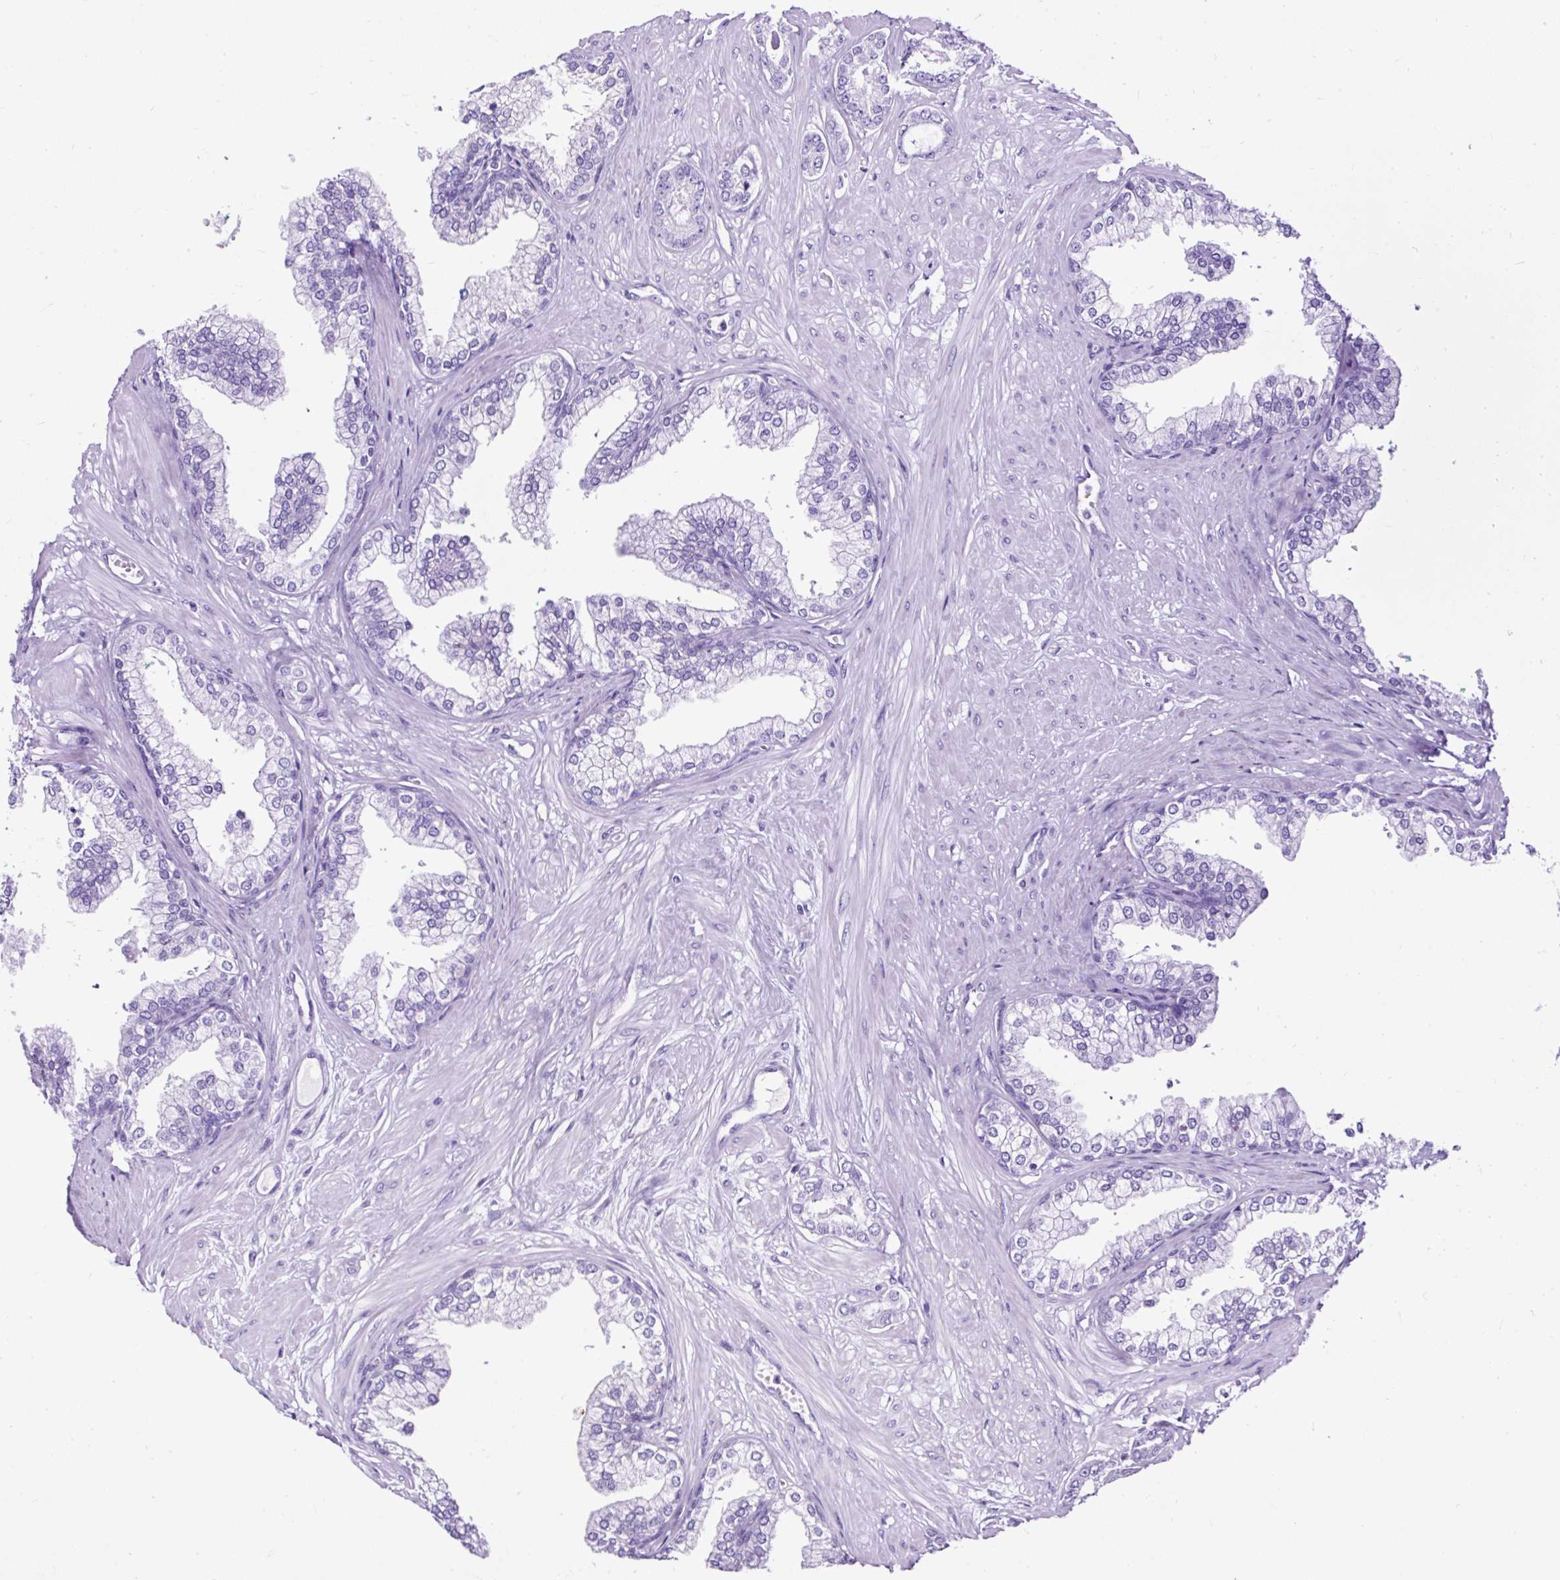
{"staining": {"intensity": "negative", "quantity": "none", "location": "none"}, "tissue": "prostate cancer", "cell_type": "Tumor cells", "image_type": "cancer", "snomed": [{"axis": "morphology", "description": "Adenocarcinoma, Low grade"}, {"axis": "topography", "description": "Prostate"}], "caption": "Adenocarcinoma (low-grade) (prostate) was stained to show a protein in brown. There is no significant expression in tumor cells.", "gene": "NTS", "patient": {"sex": "male", "age": 60}}